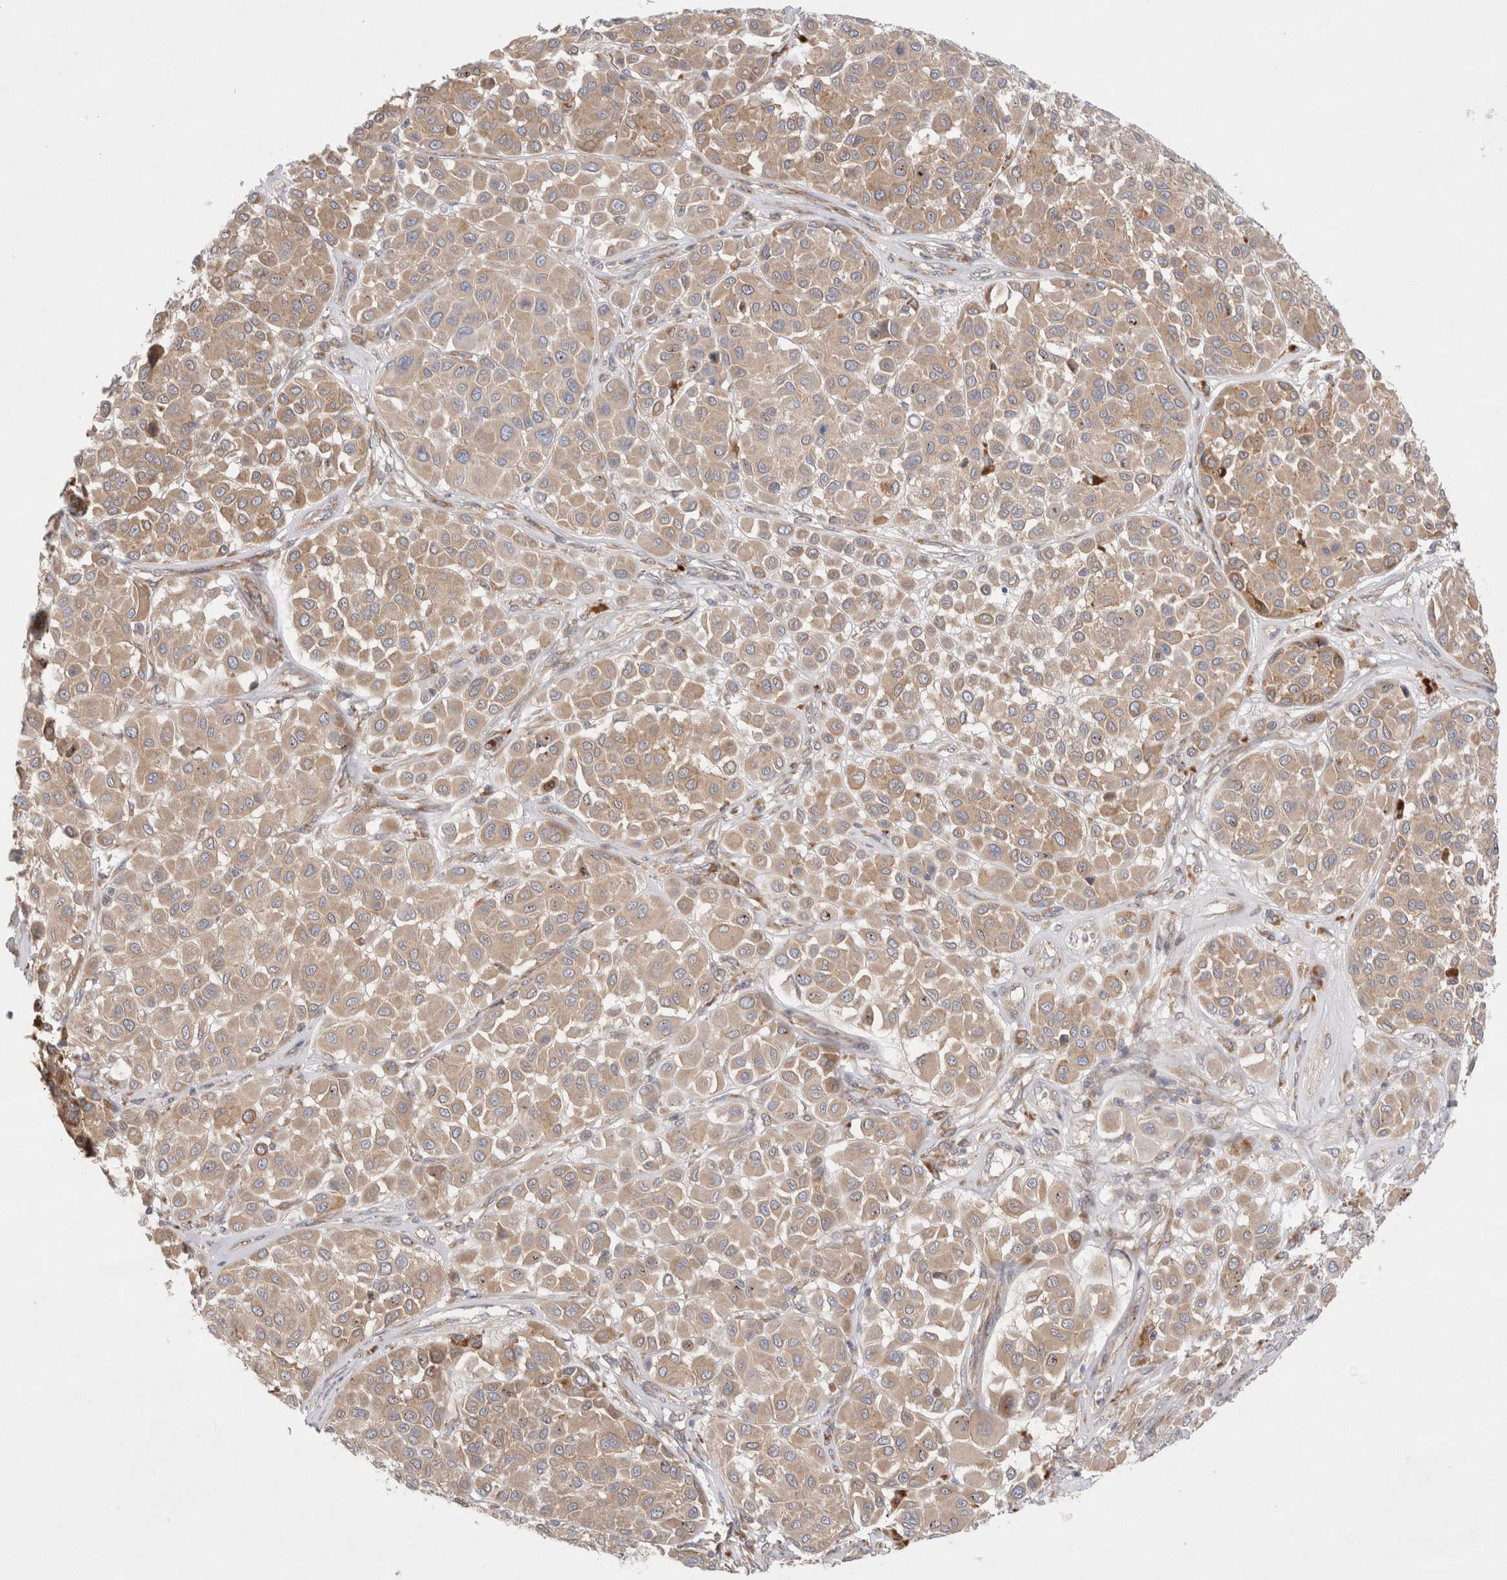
{"staining": {"intensity": "weak", "quantity": ">75%", "location": "cytoplasmic/membranous"}, "tissue": "melanoma", "cell_type": "Tumor cells", "image_type": "cancer", "snomed": [{"axis": "morphology", "description": "Malignant melanoma, Metastatic site"}, {"axis": "topography", "description": "Soft tissue"}], "caption": "Immunohistochemical staining of malignant melanoma (metastatic site) exhibits weak cytoplasmic/membranous protein expression in about >75% of tumor cells. (DAB (3,3'-diaminobenzidine) = brown stain, brightfield microscopy at high magnification).", "gene": "TBC1D16", "patient": {"sex": "male", "age": 41}}